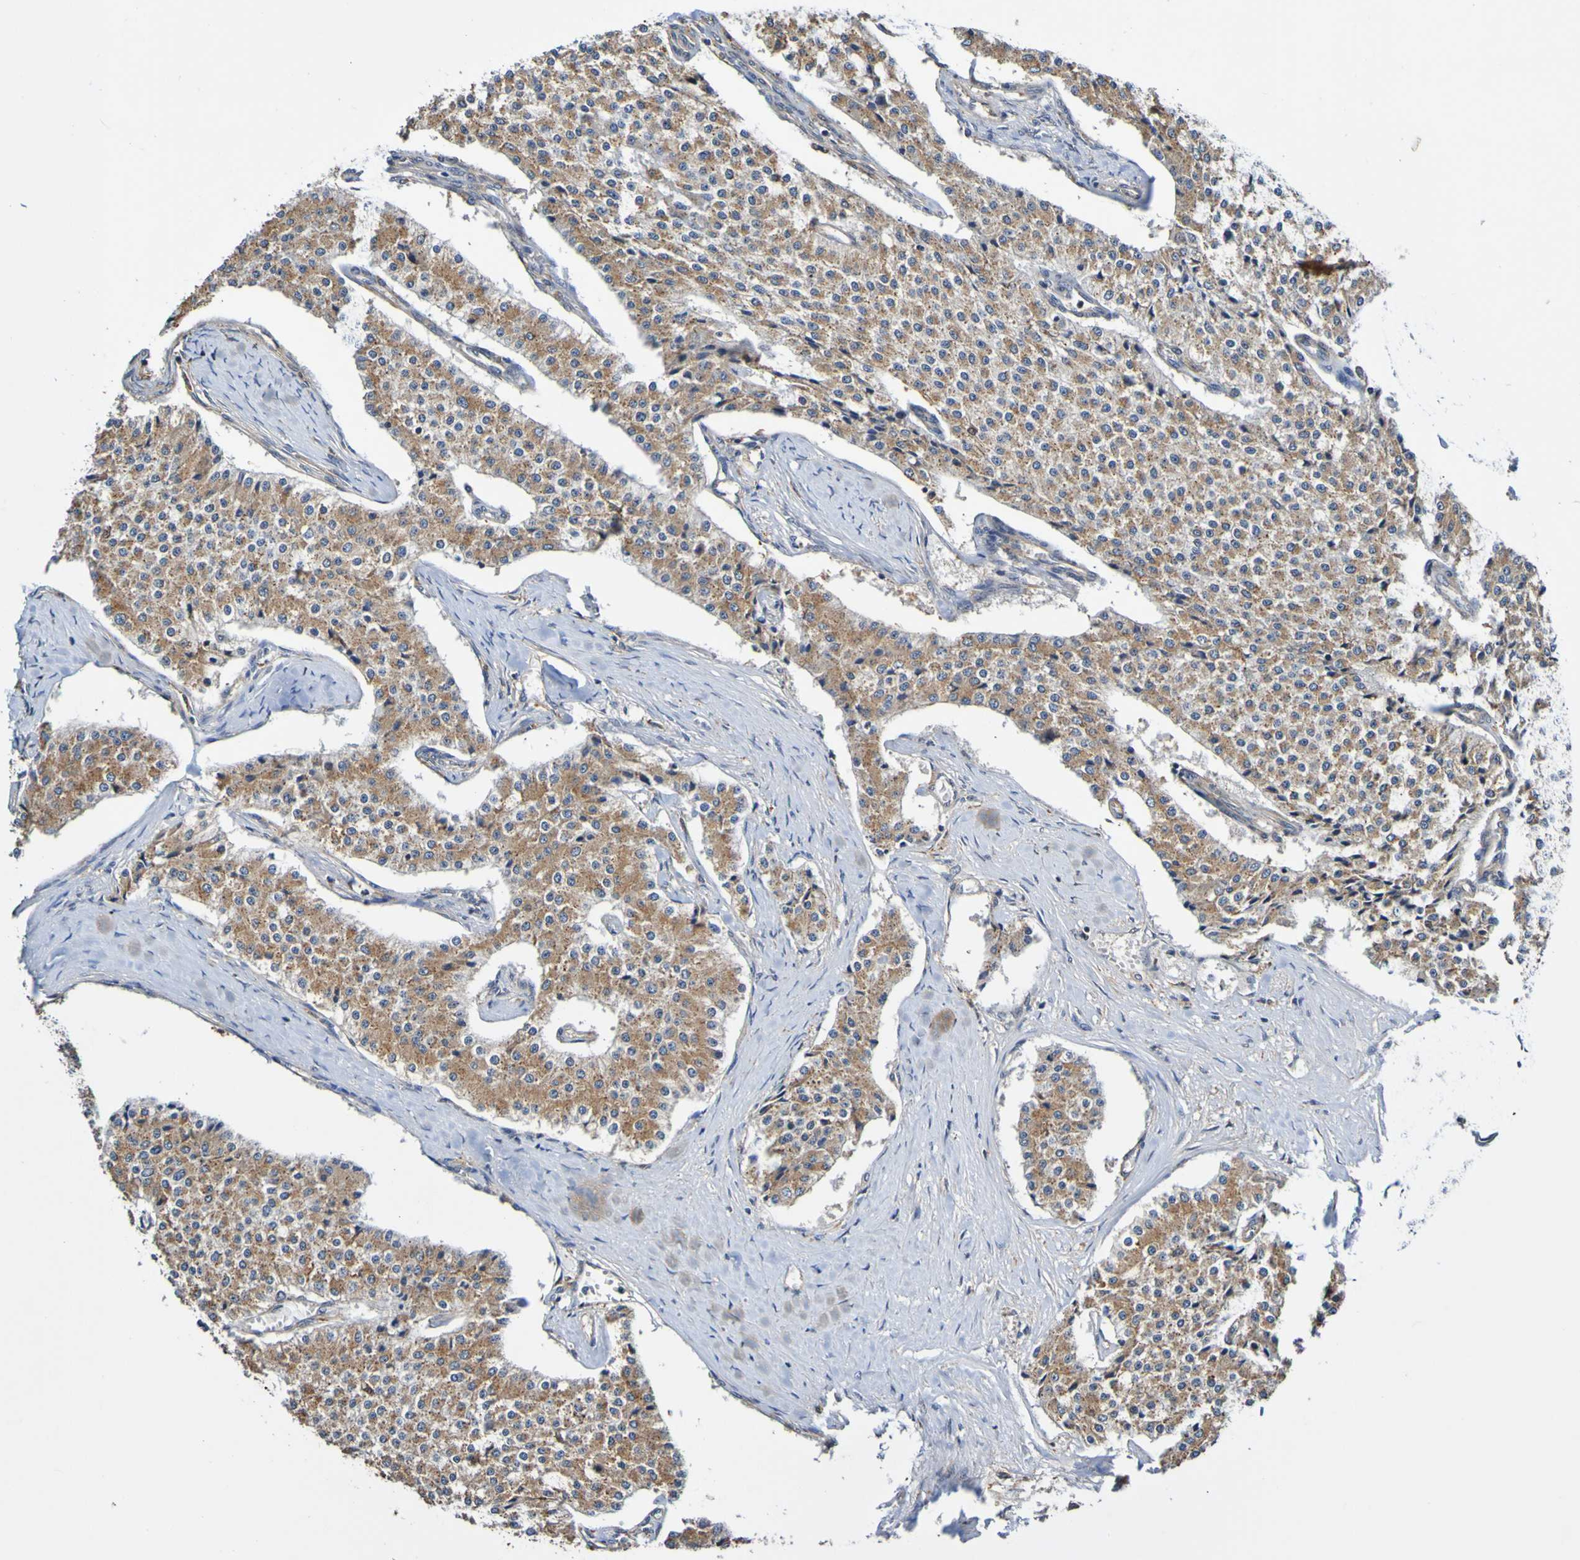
{"staining": {"intensity": "moderate", "quantity": ">75%", "location": "cytoplasmic/membranous"}, "tissue": "carcinoid", "cell_type": "Tumor cells", "image_type": "cancer", "snomed": [{"axis": "morphology", "description": "Carcinoid, malignant, NOS"}, {"axis": "topography", "description": "Colon"}], "caption": "Human carcinoid stained with a protein marker displays moderate staining in tumor cells.", "gene": "METAP2", "patient": {"sex": "female", "age": 52}}